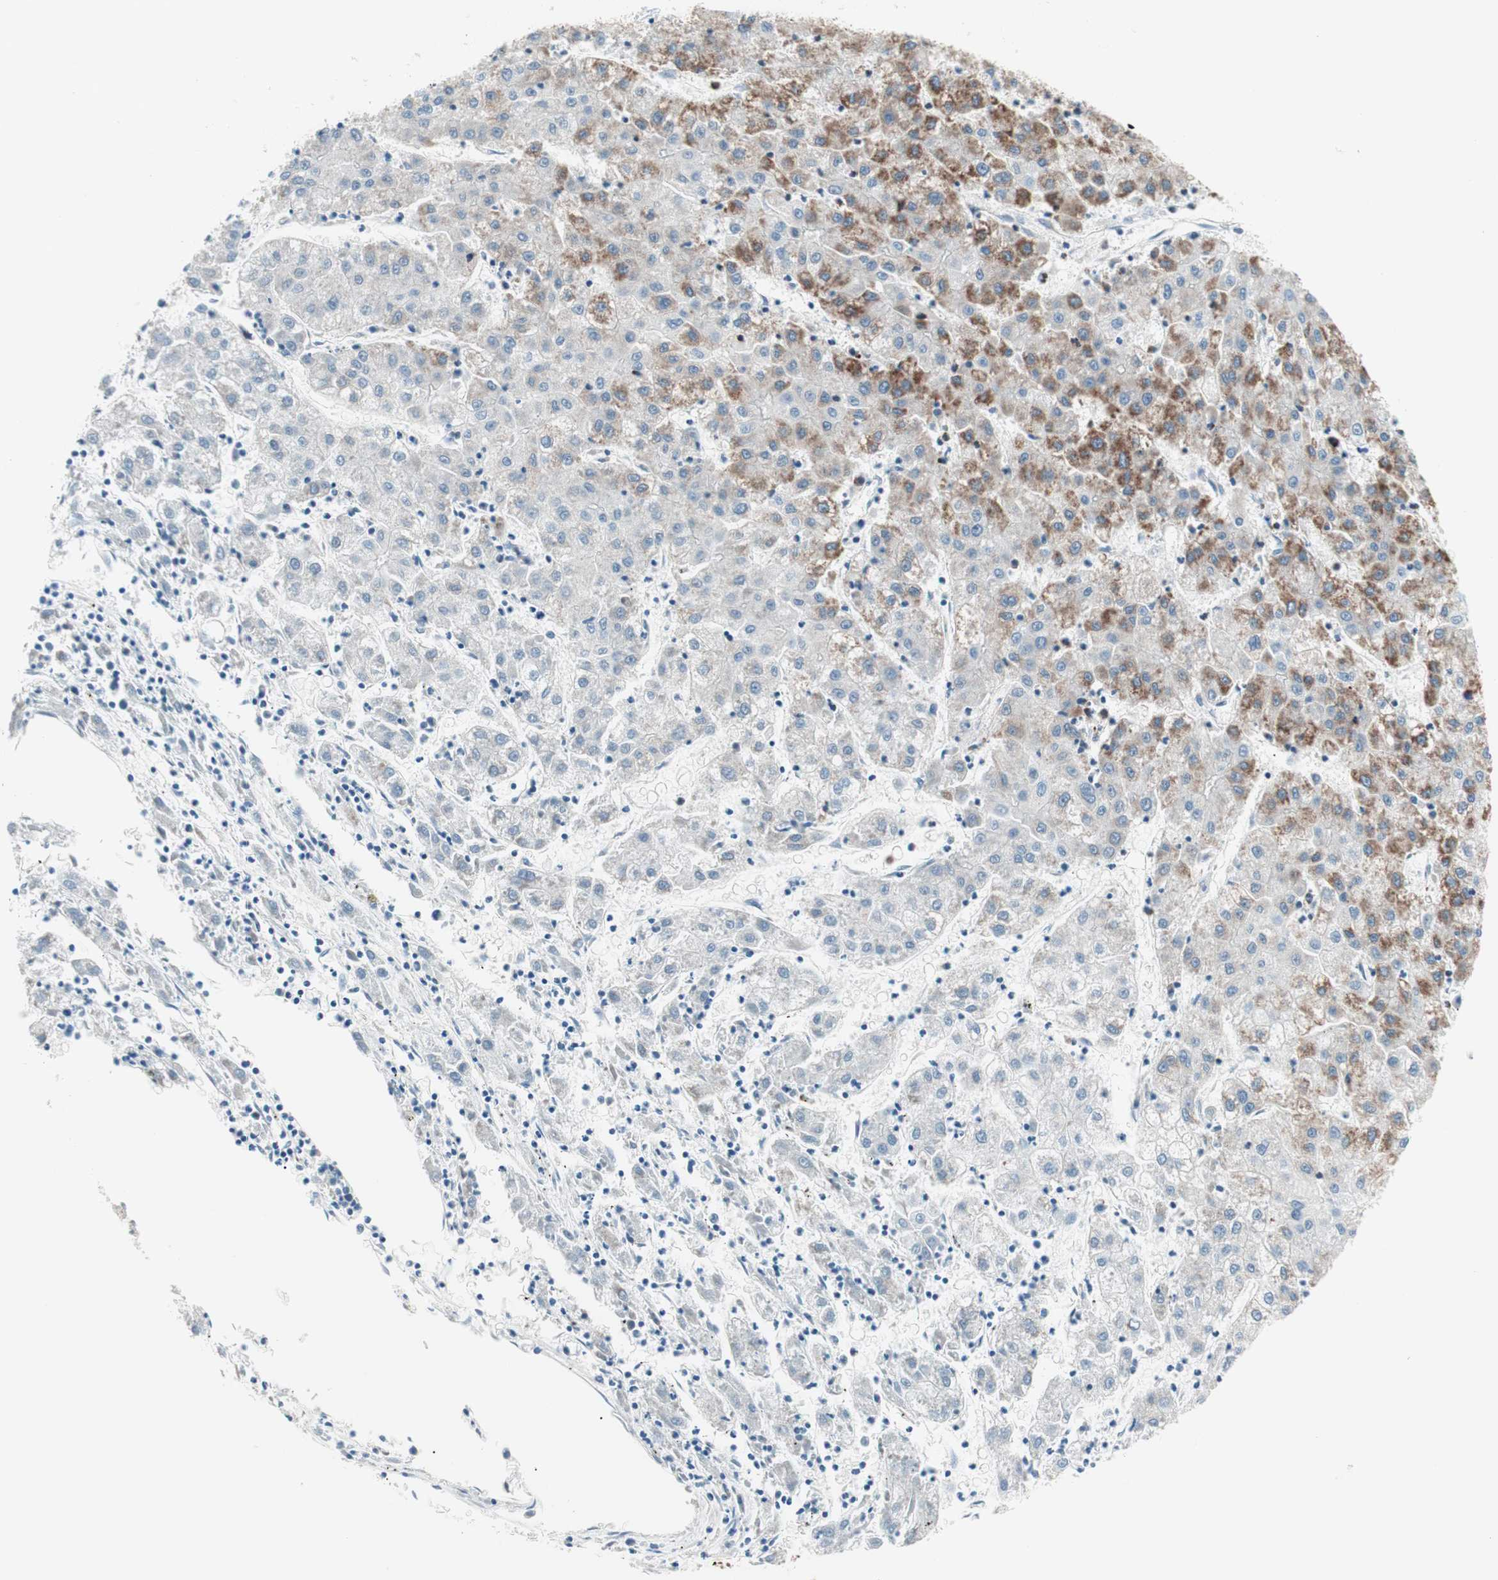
{"staining": {"intensity": "moderate", "quantity": "25%-75%", "location": "cytoplasmic/membranous"}, "tissue": "liver cancer", "cell_type": "Tumor cells", "image_type": "cancer", "snomed": [{"axis": "morphology", "description": "Carcinoma, Hepatocellular, NOS"}, {"axis": "topography", "description": "Liver"}], "caption": "Immunohistochemistry (IHC) staining of liver cancer (hepatocellular carcinoma), which displays medium levels of moderate cytoplasmic/membranous staining in approximately 25%-75% of tumor cells indicating moderate cytoplasmic/membranous protein positivity. The staining was performed using DAB (brown) for protein detection and nuclei were counterstained in hematoxylin (blue).", "gene": "TOMM20", "patient": {"sex": "male", "age": 72}}